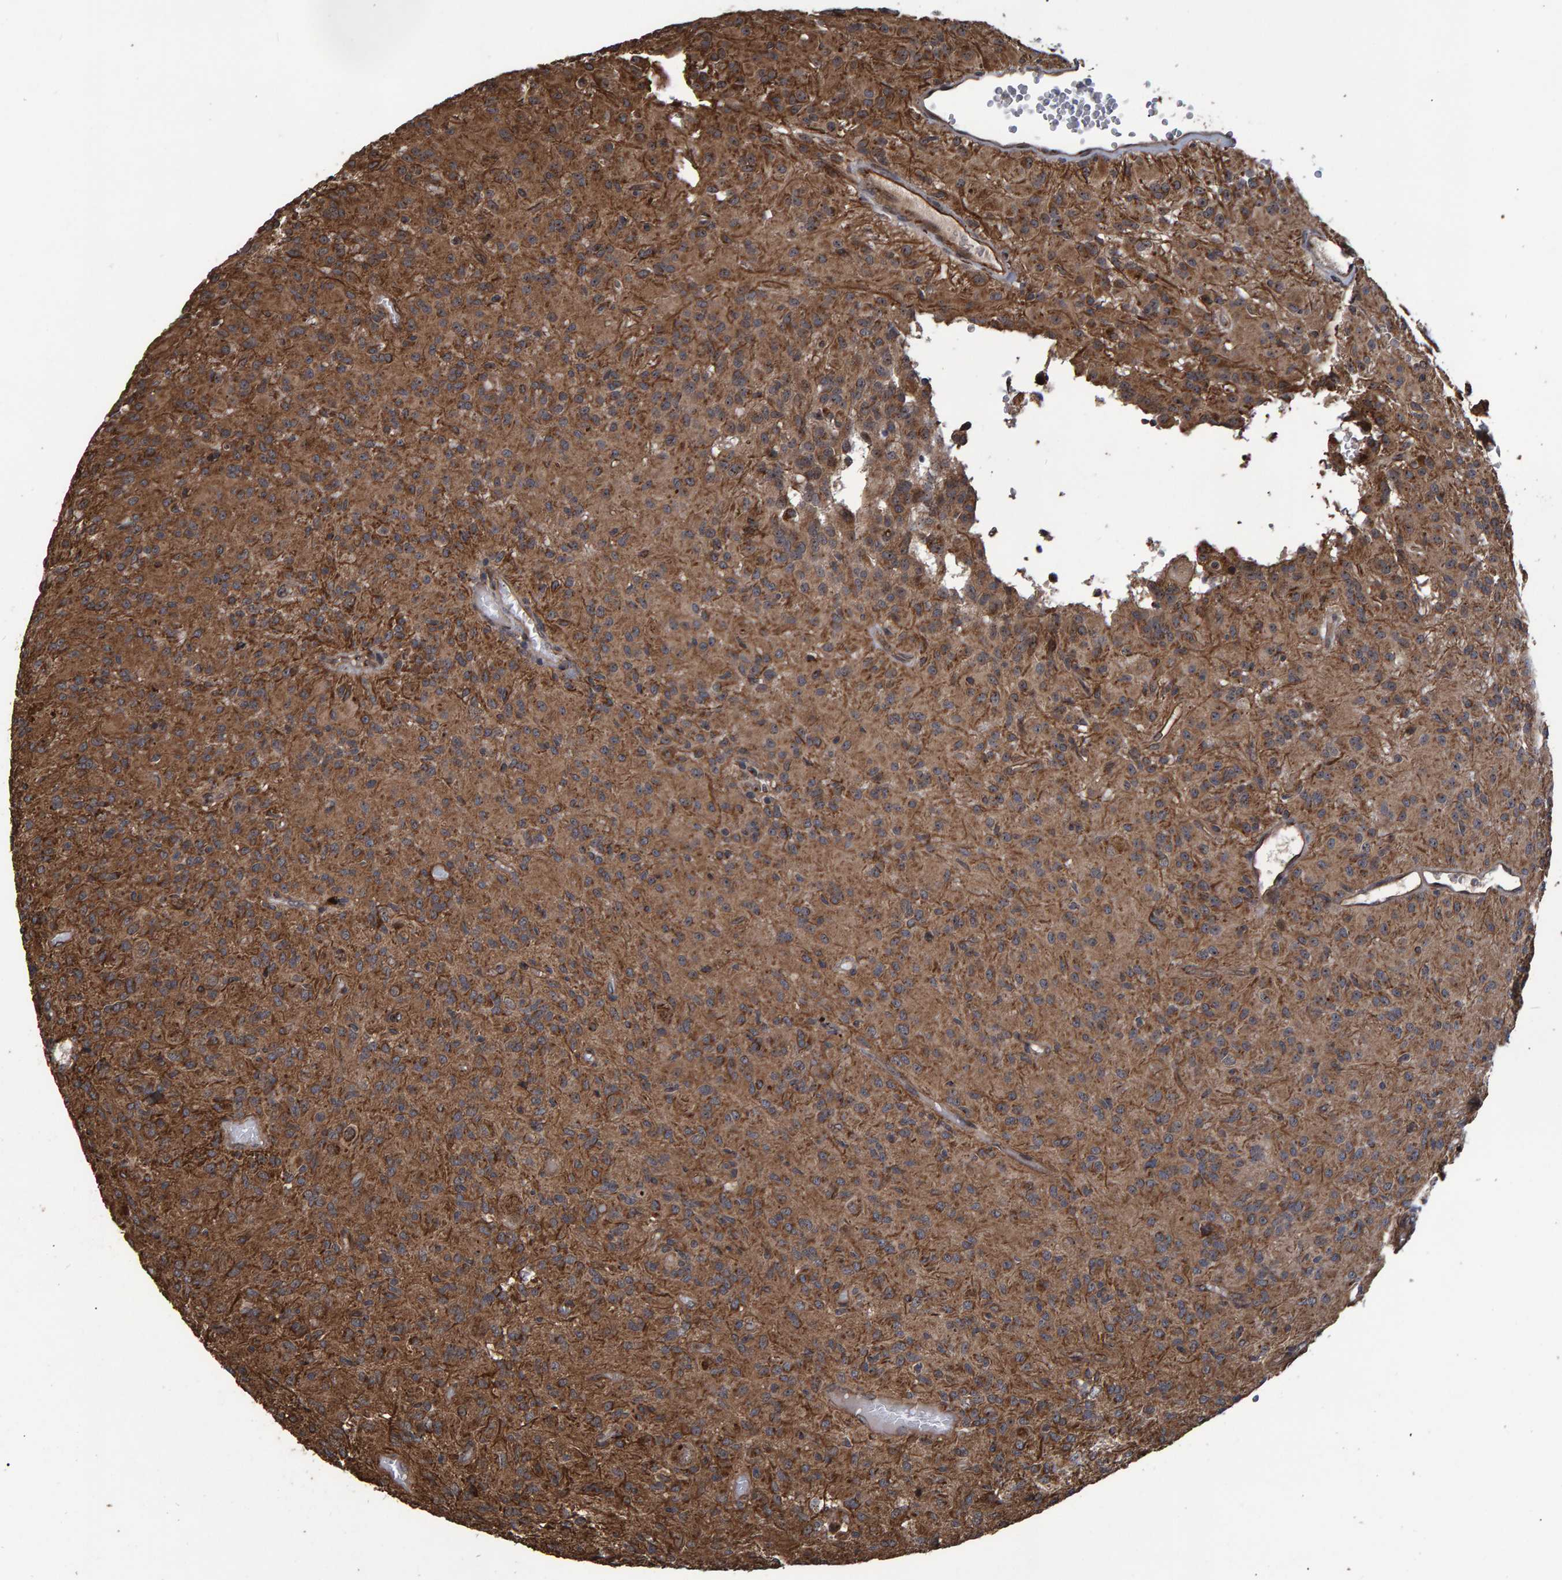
{"staining": {"intensity": "moderate", "quantity": ">75%", "location": "cytoplasmic/membranous"}, "tissue": "glioma", "cell_type": "Tumor cells", "image_type": "cancer", "snomed": [{"axis": "morphology", "description": "Glioma, malignant, High grade"}, {"axis": "topography", "description": "Brain"}], "caption": "Moderate cytoplasmic/membranous positivity for a protein is identified in about >75% of tumor cells of glioma using immunohistochemistry (IHC).", "gene": "TRIM68", "patient": {"sex": "female", "age": 59}}